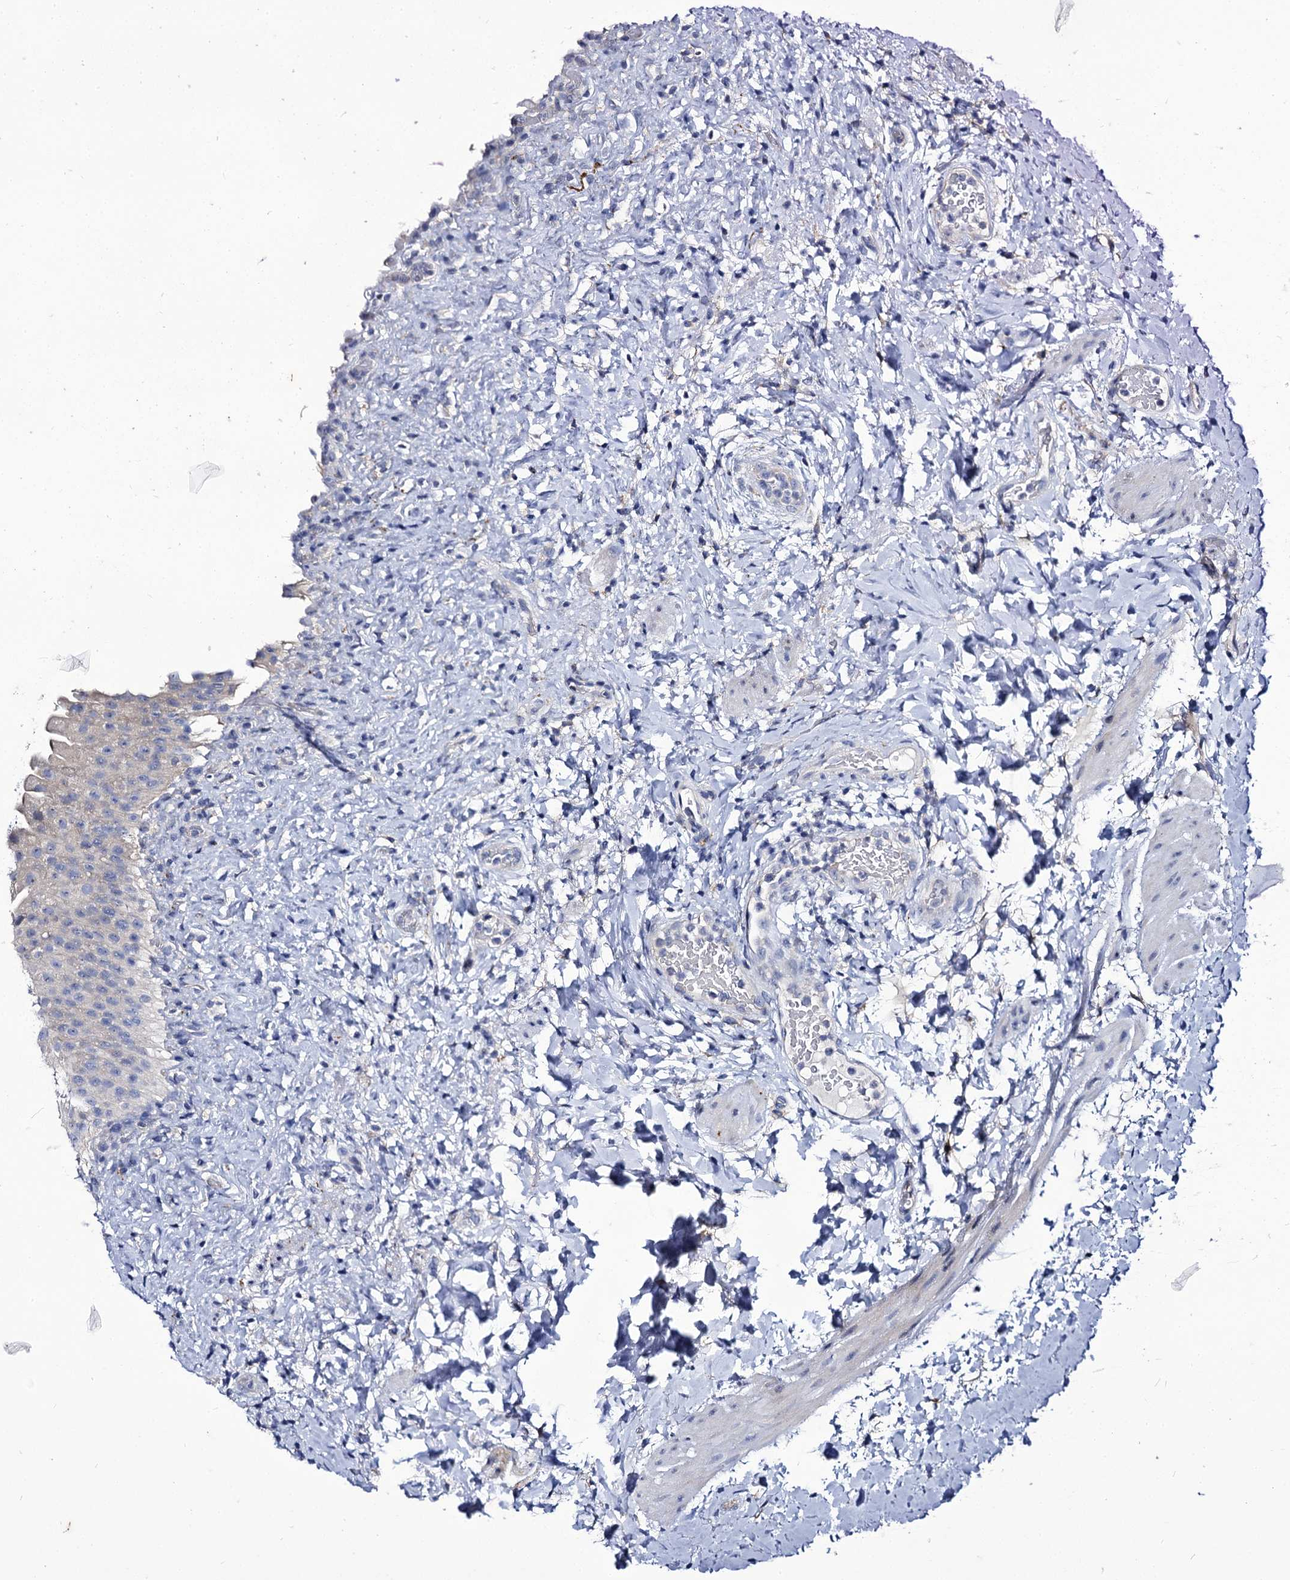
{"staining": {"intensity": "negative", "quantity": "none", "location": "none"}, "tissue": "urinary bladder", "cell_type": "Urothelial cells", "image_type": "normal", "snomed": [{"axis": "morphology", "description": "Normal tissue, NOS"}, {"axis": "topography", "description": "Urinary bladder"}], "caption": "Urothelial cells show no significant protein positivity in unremarkable urinary bladder. (Immunohistochemistry, brightfield microscopy, high magnification).", "gene": "PANX2", "patient": {"sex": "female", "age": 27}}